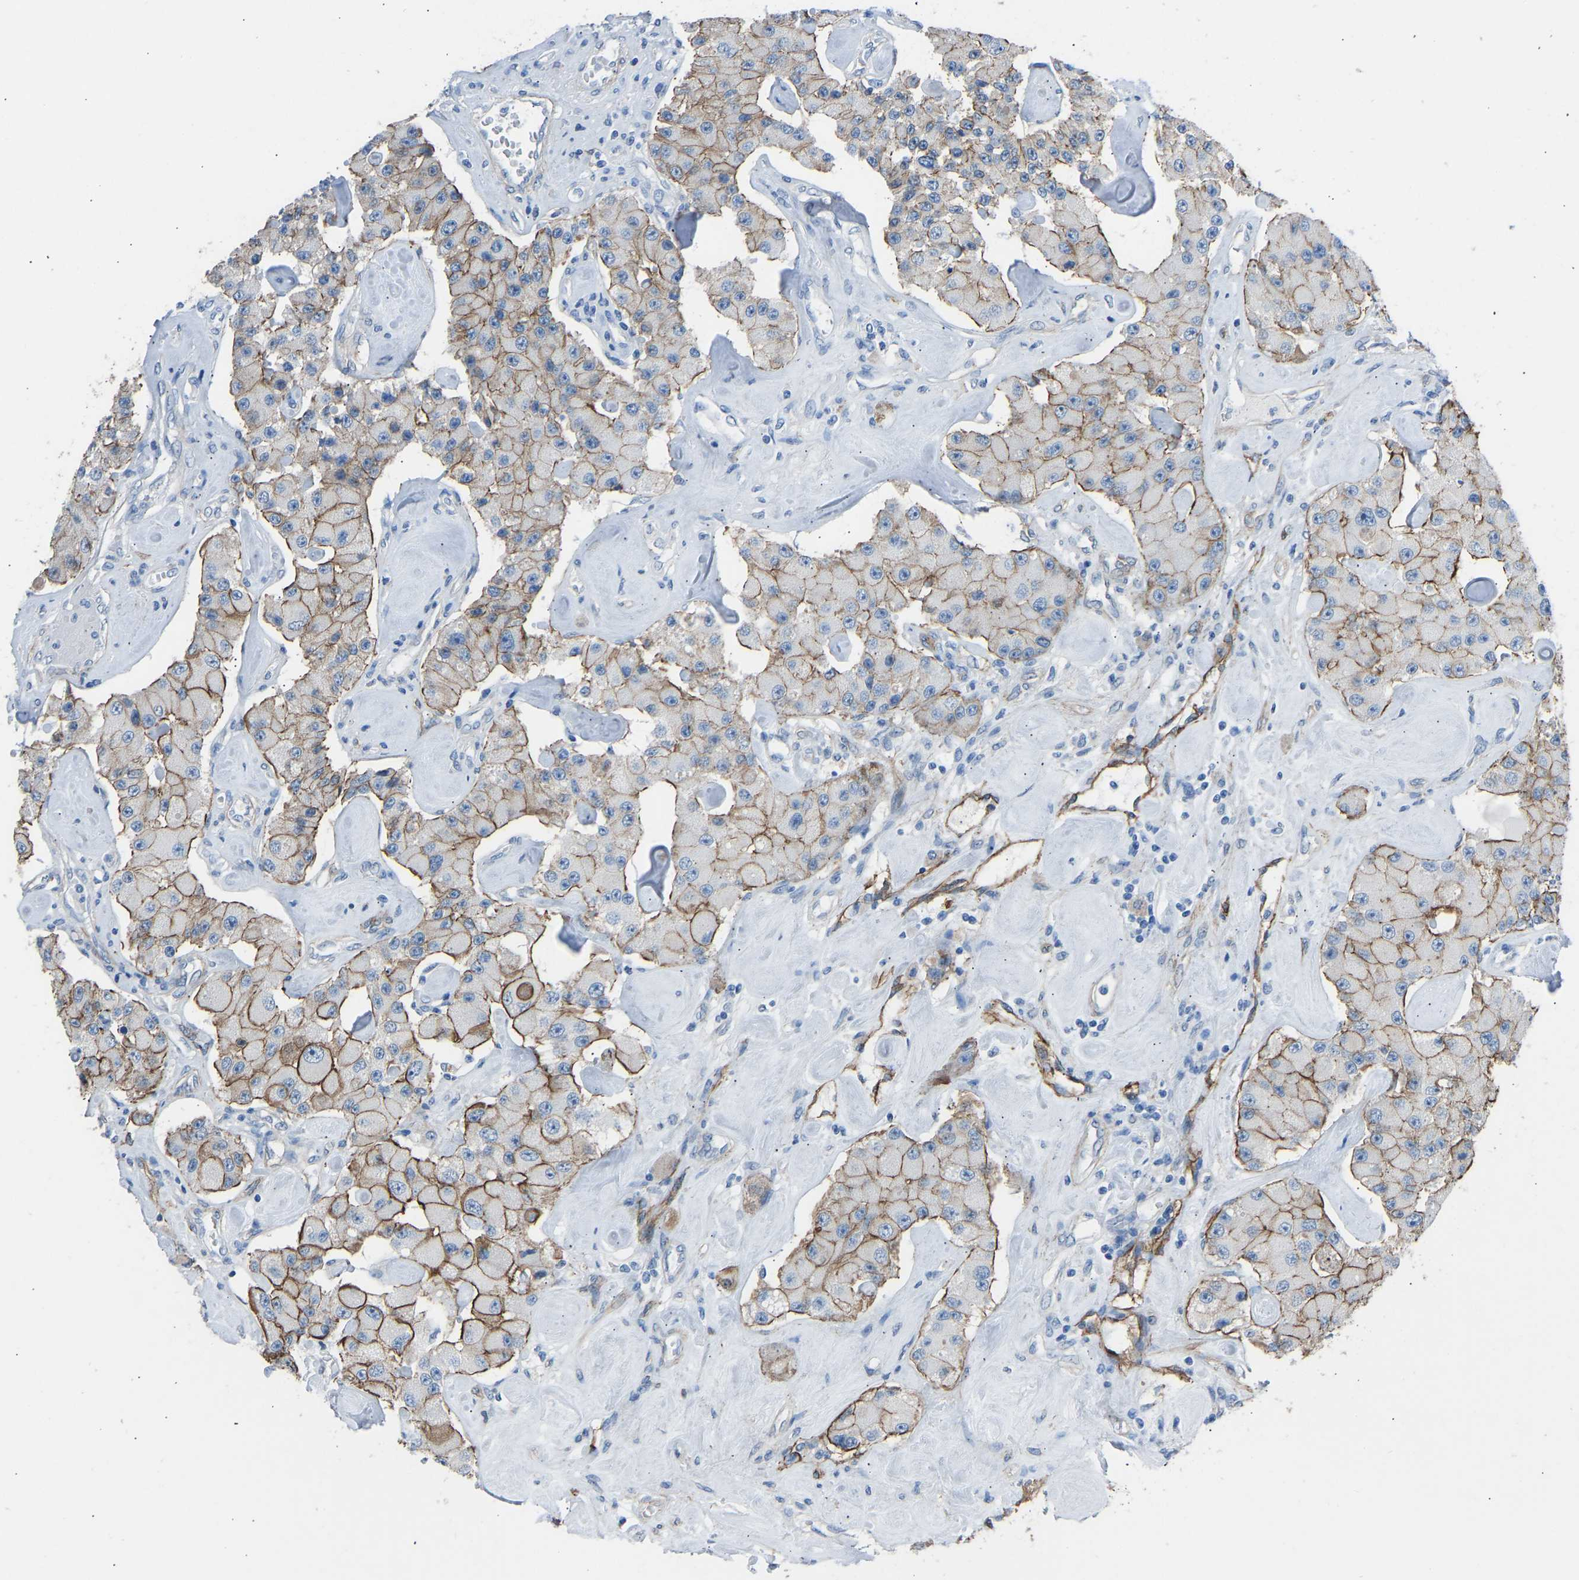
{"staining": {"intensity": "moderate", "quantity": ">75%", "location": "cytoplasmic/membranous"}, "tissue": "carcinoid", "cell_type": "Tumor cells", "image_type": "cancer", "snomed": [{"axis": "morphology", "description": "Carcinoid, malignant, NOS"}, {"axis": "topography", "description": "Pancreas"}], "caption": "Immunohistochemistry (IHC) image of neoplastic tissue: malignant carcinoid stained using immunohistochemistry (IHC) demonstrates medium levels of moderate protein expression localized specifically in the cytoplasmic/membranous of tumor cells, appearing as a cytoplasmic/membranous brown color.", "gene": "MYH10", "patient": {"sex": "male", "age": 41}}